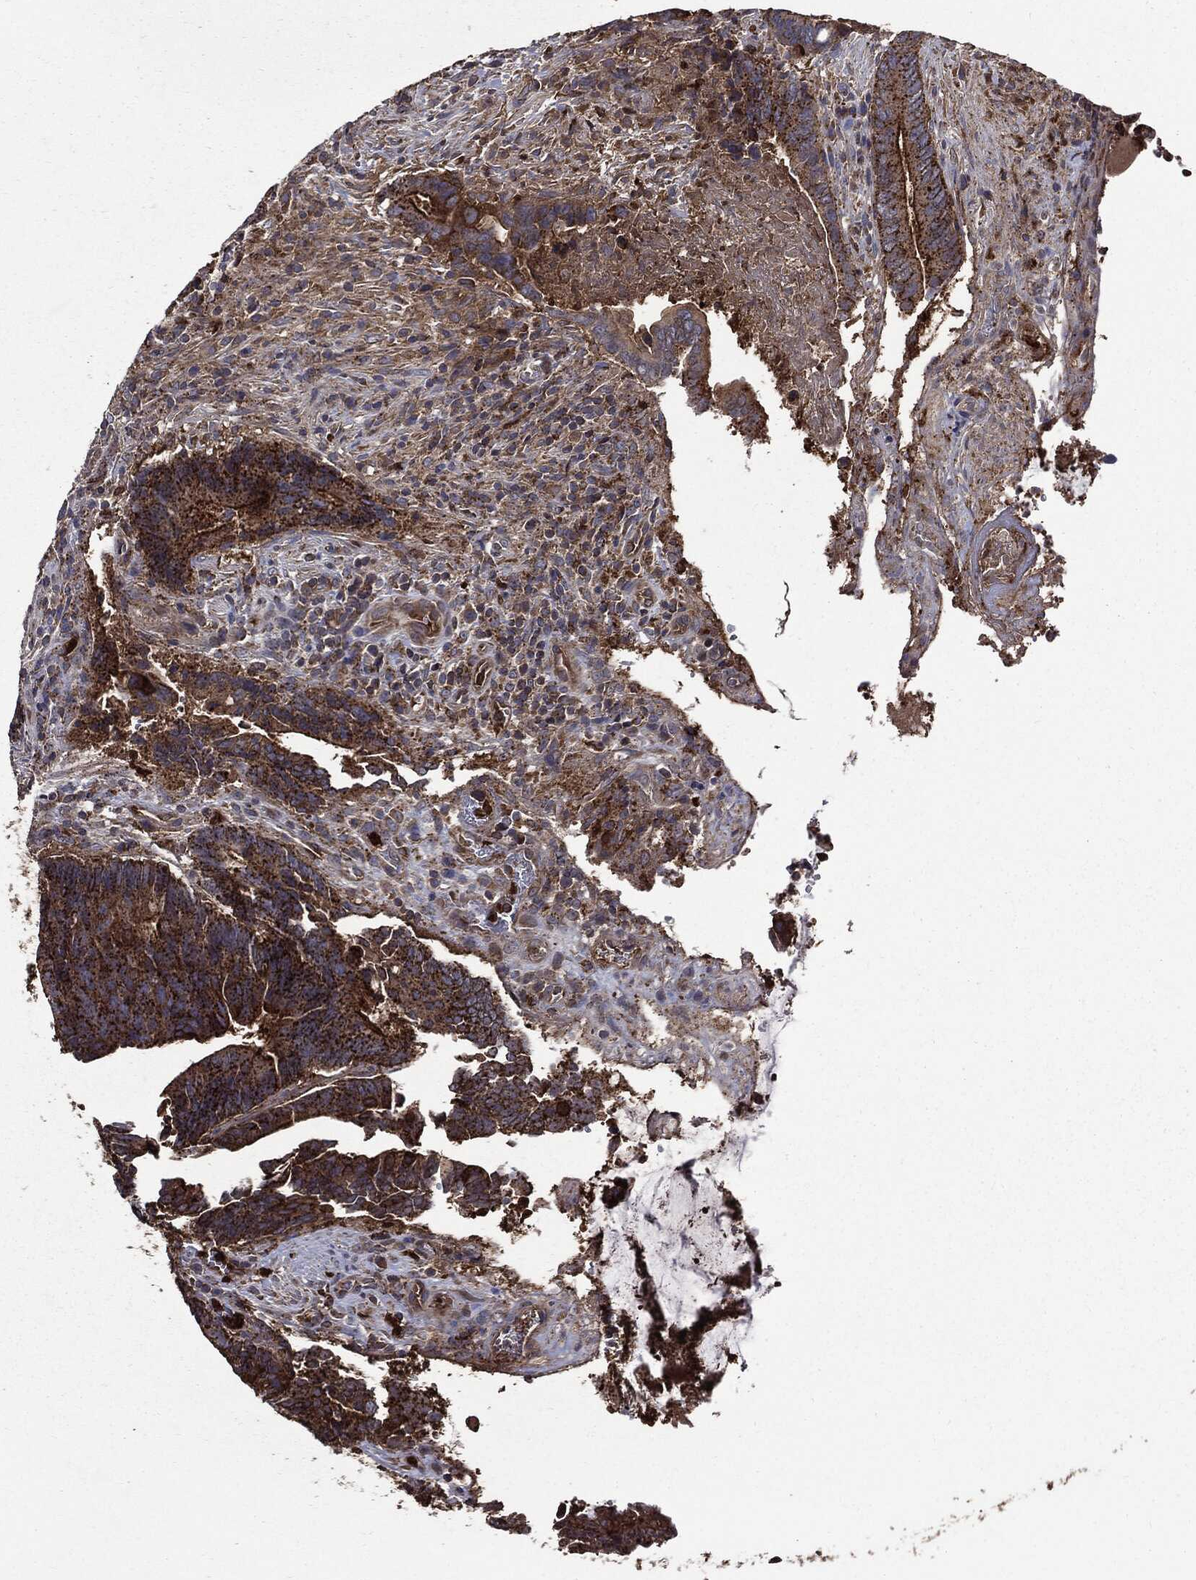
{"staining": {"intensity": "strong", "quantity": ">75%", "location": "cytoplasmic/membranous"}, "tissue": "colorectal cancer", "cell_type": "Tumor cells", "image_type": "cancer", "snomed": [{"axis": "morphology", "description": "Adenocarcinoma, NOS"}, {"axis": "topography", "description": "Colon"}], "caption": "There is high levels of strong cytoplasmic/membranous positivity in tumor cells of colorectal cancer (adenocarcinoma), as demonstrated by immunohistochemical staining (brown color).", "gene": "PDCD6IP", "patient": {"sex": "male", "age": 75}}